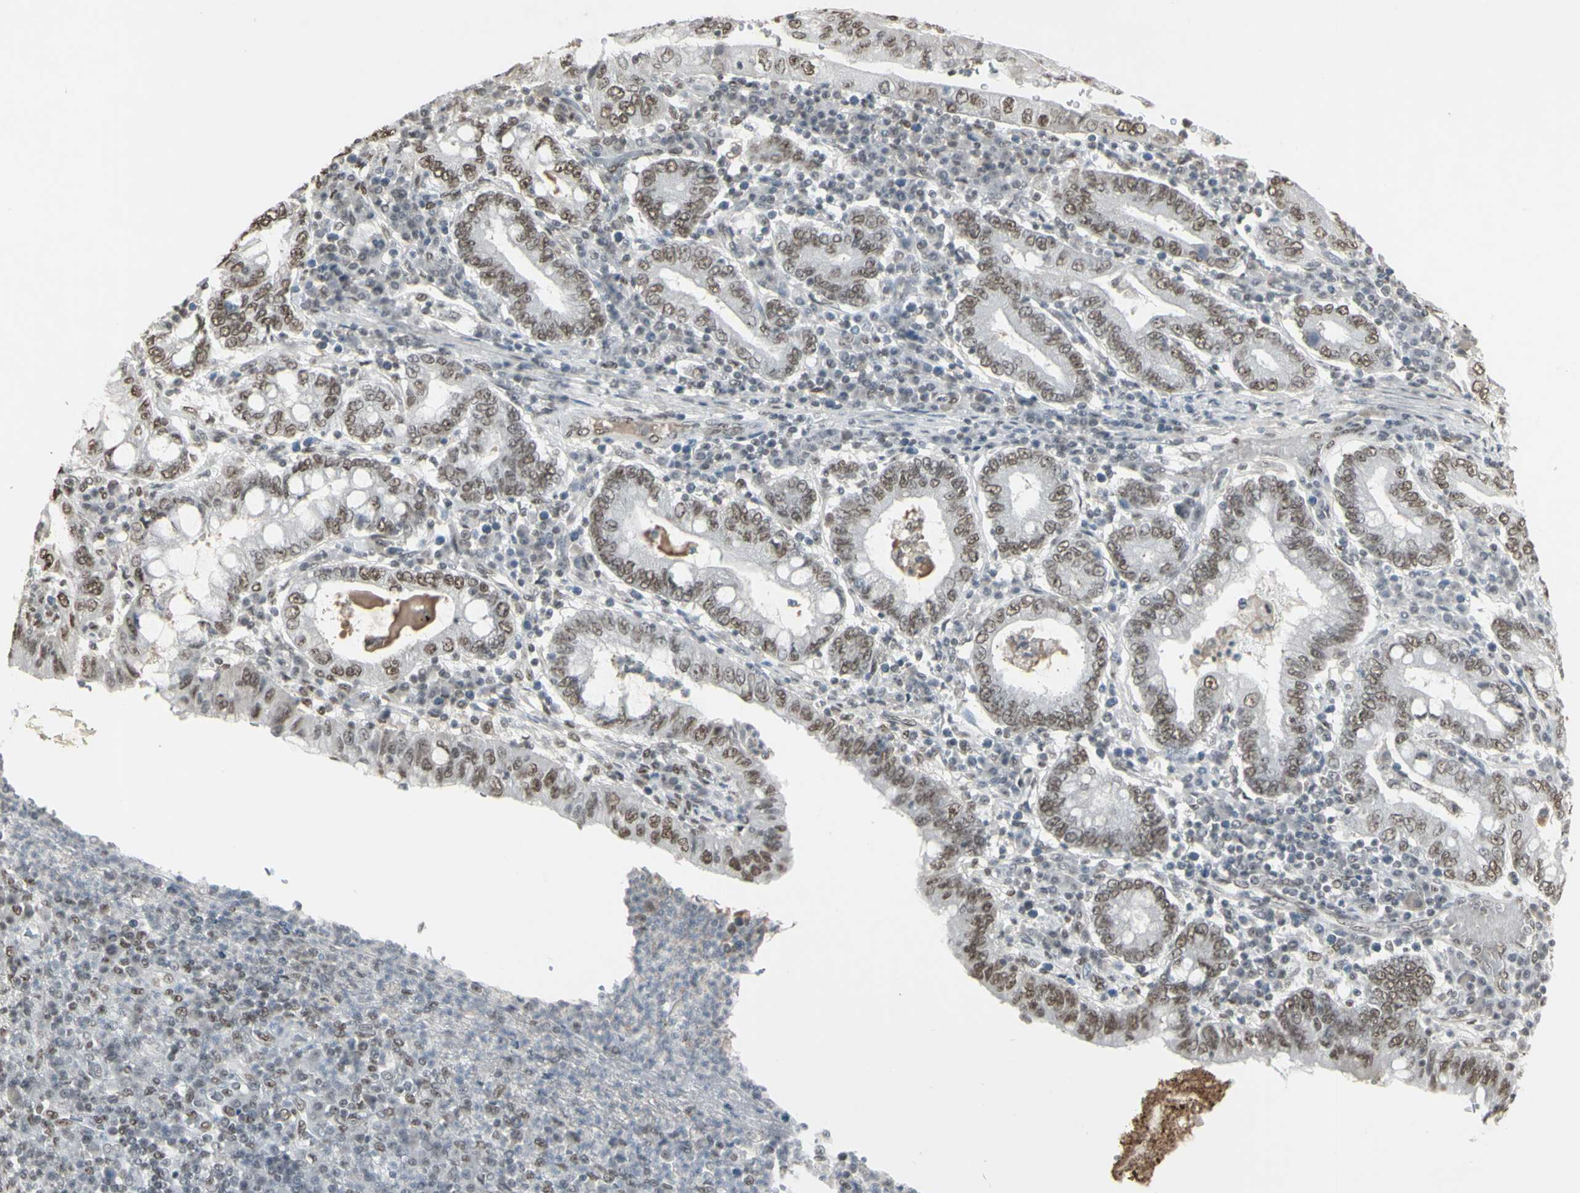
{"staining": {"intensity": "weak", "quantity": ">75%", "location": "nuclear"}, "tissue": "stomach cancer", "cell_type": "Tumor cells", "image_type": "cancer", "snomed": [{"axis": "morphology", "description": "Normal tissue, NOS"}, {"axis": "morphology", "description": "Adenocarcinoma, NOS"}, {"axis": "topography", "description": "Esophagus"}, {"axis": "topography", "description": "Stomach, upper"}, {"axis": "topography", "description": "Peripheral nerve tissue"}], "caption": "This is an image of immunohistochemistry (IHC) staining of adenocarcinoma (stomach), which shows weak staining in the nuclear of tumor cells.", "gene": "TRIM28", "patient": {"sex": "male", "age": 62}}